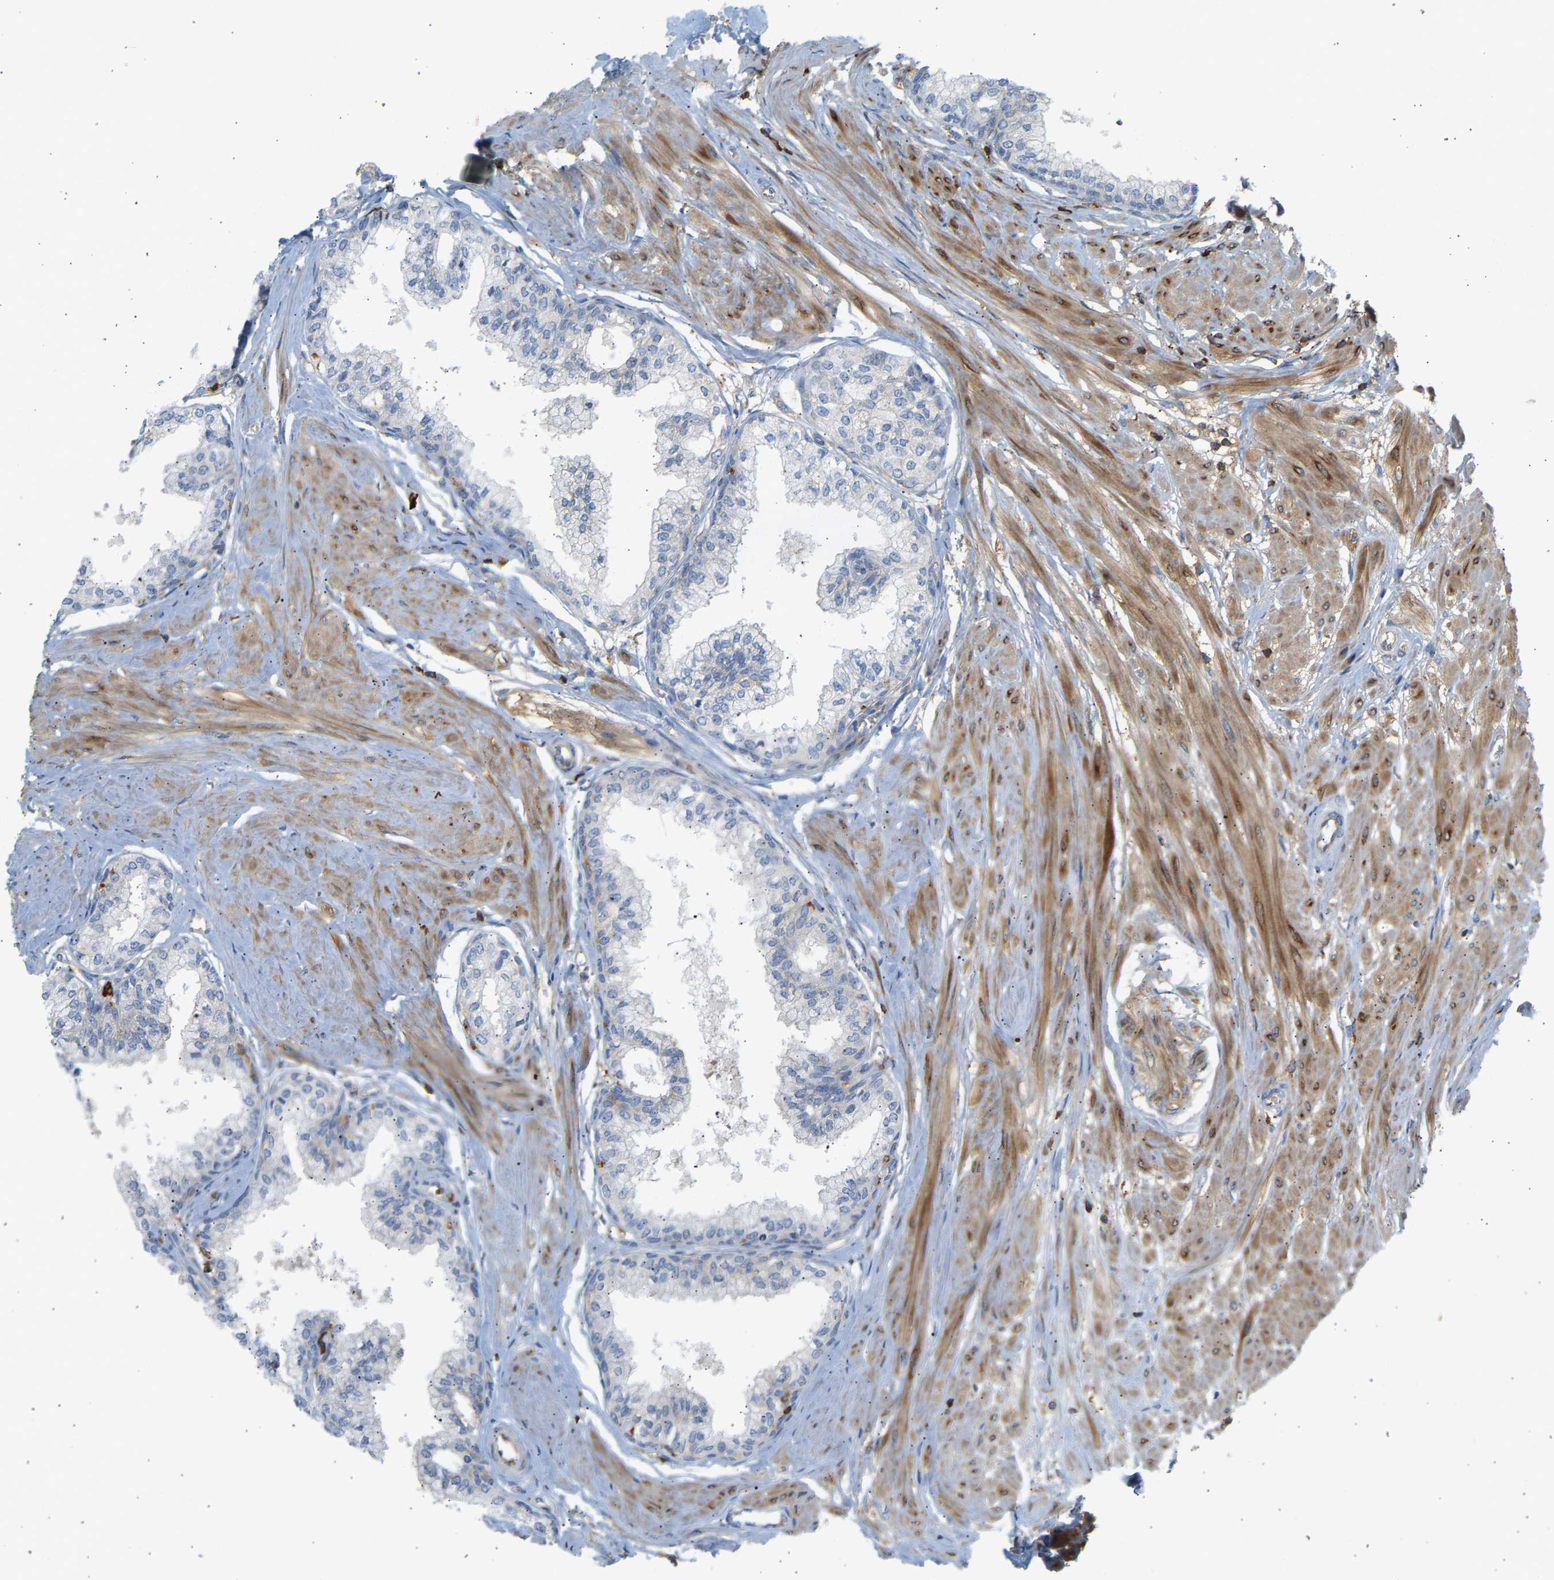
{"staining": {"intensity": "negative", "quantity": "none", "location": "none"}, "tissue": "seminal vesicle", "cell_type": "Glandular cells", "image_type": "normal", "snomed": [{"axis": "morphology", "description": "Normal tissue, NOS"}, {"axis": "topography", "description": "Prostate"}, {"axis": "topography", "description": "Seminal veicle"}], "caption": "This is an immunohistochemistry (IHC) photomicrograph of unremarkable human seminal vesicle. There is no staining in glandular cells.", "gene": "FNBP1", "patient": {"sex": "male", "age": 60}}